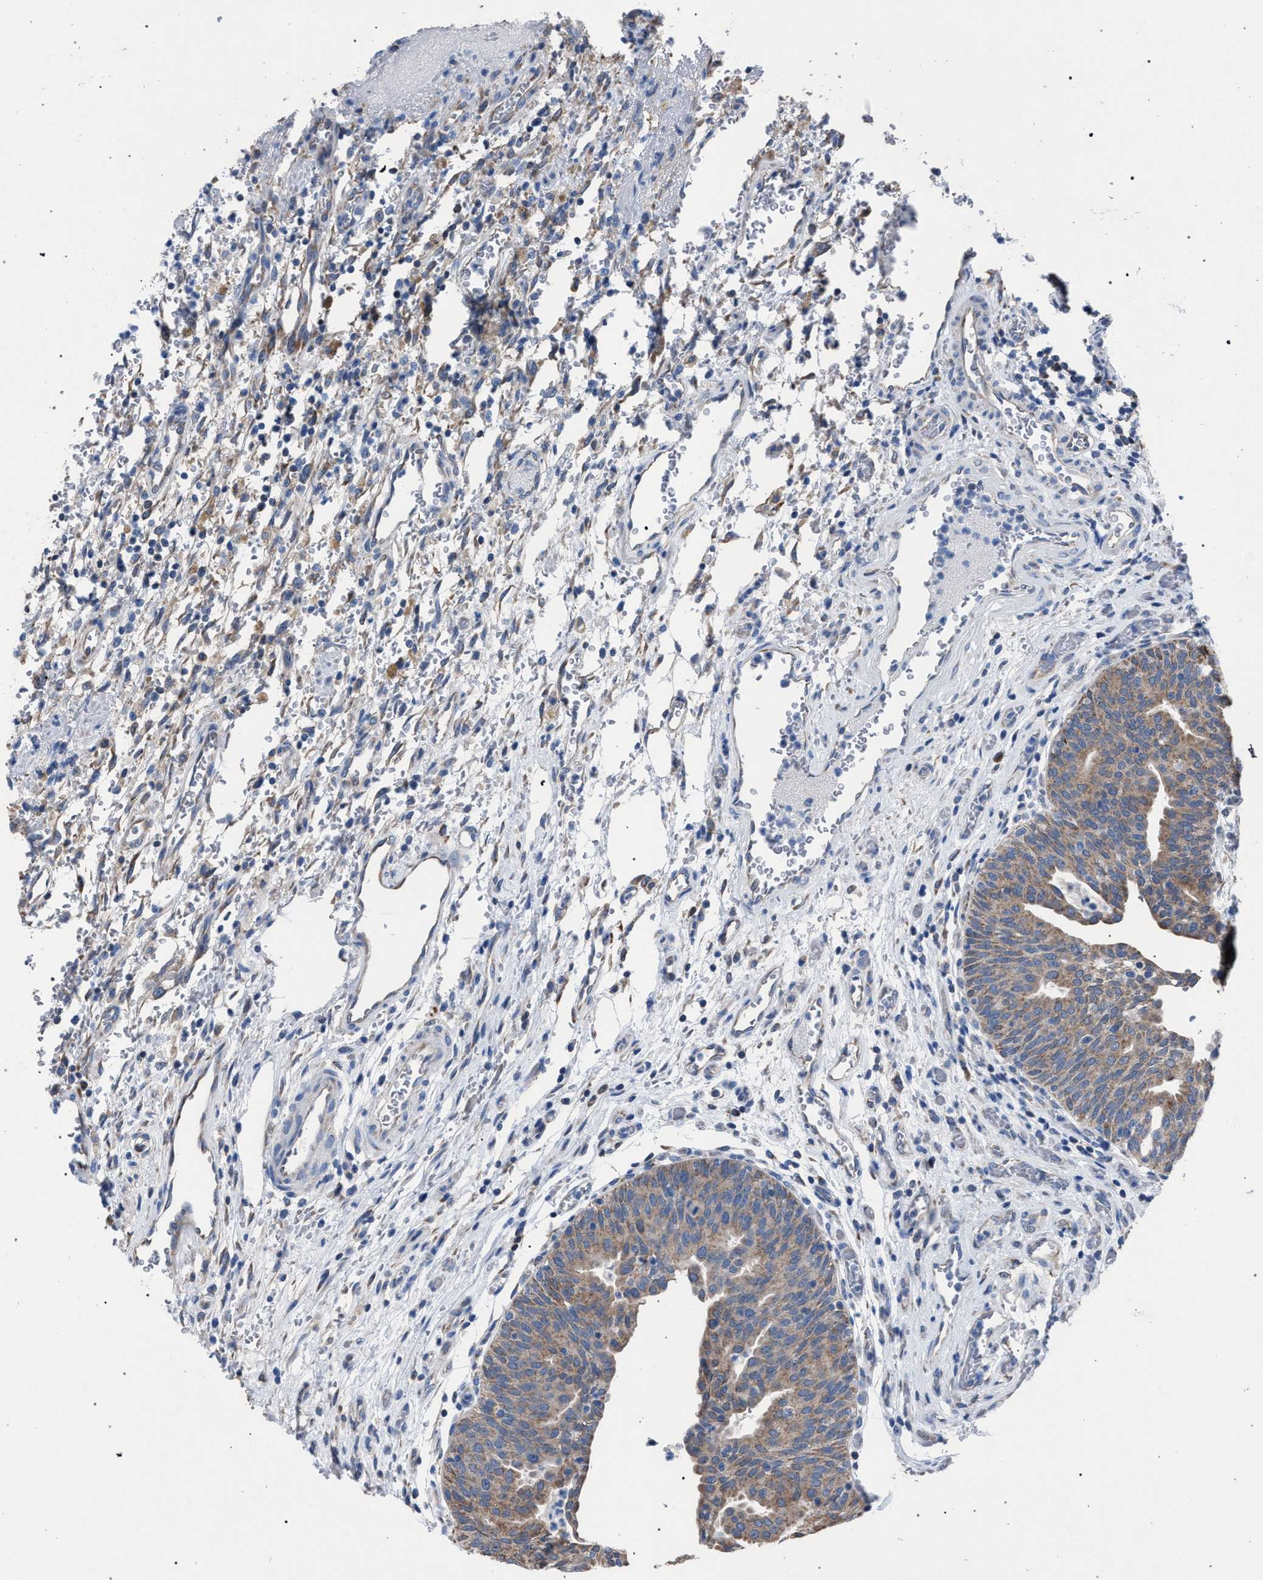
{"staining": {"intensity": "moderate", "quantity": "<25%", "location": "cytoplasmic/membranous"}, "tissue": "urothelial cancer", "cell_type": "Tumor cells", "image_type": "cancer", "snomed": [{"axis": "morphology", "description": "Urothelial carcinoma, Low grade"}, {"axis": "morphology", "description": "Urothelial carcinoma, High grade"}, {"axis": "topography", "description": "Urinary bladder"}], "caption": "Human urothelial cancer stained for a protein (brown) demonstrates moderate cytoplasmic/membranous positive positivity in about <25% of tumor cells.", "gene": "CRYZ", "patient": {"sex": "male", "age": 35}}